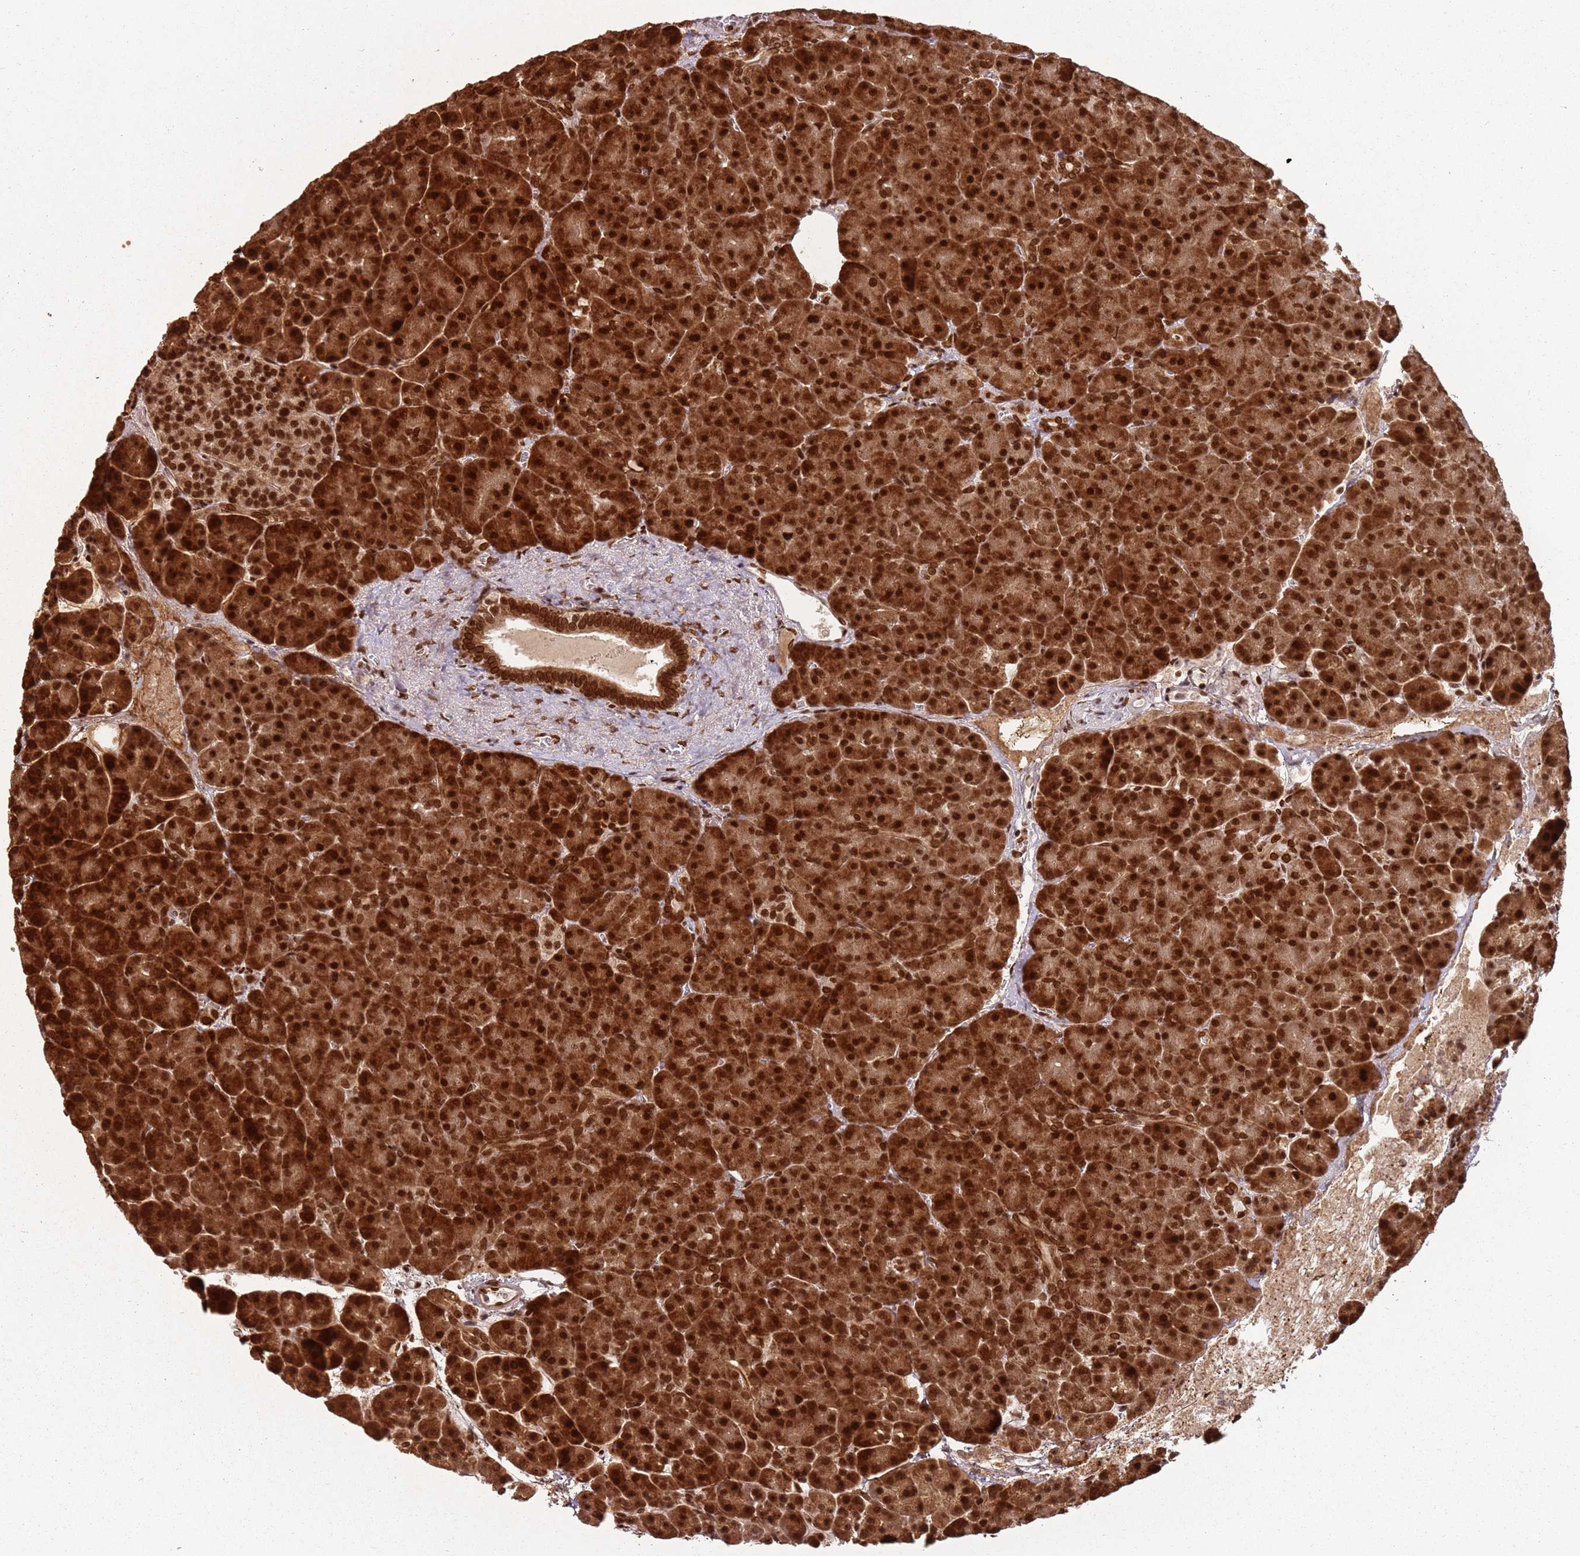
{"staining": {"intensity": "strong", "quantity": ">75%", "location": "cytoplasmic/membranous,nuclear"}, "tissue": "pancreas", "cell_type": "Exocrine glandular cells", "image_type": "normal", "snomed": [{"axis": "morphology", "description": "Normal tissue, NOS"}, {"axis": "topography", "description": "Pancreas"}], "caption": "Strong cytoplasmic/membranous,nuclear expression for a protein is present in approximately >75% of exocrine glandular cells of normal pancreas using immunohistochemistry (IHC).", "gene": "TENT4A", "patient": {"sex": "female", "age": 74}}